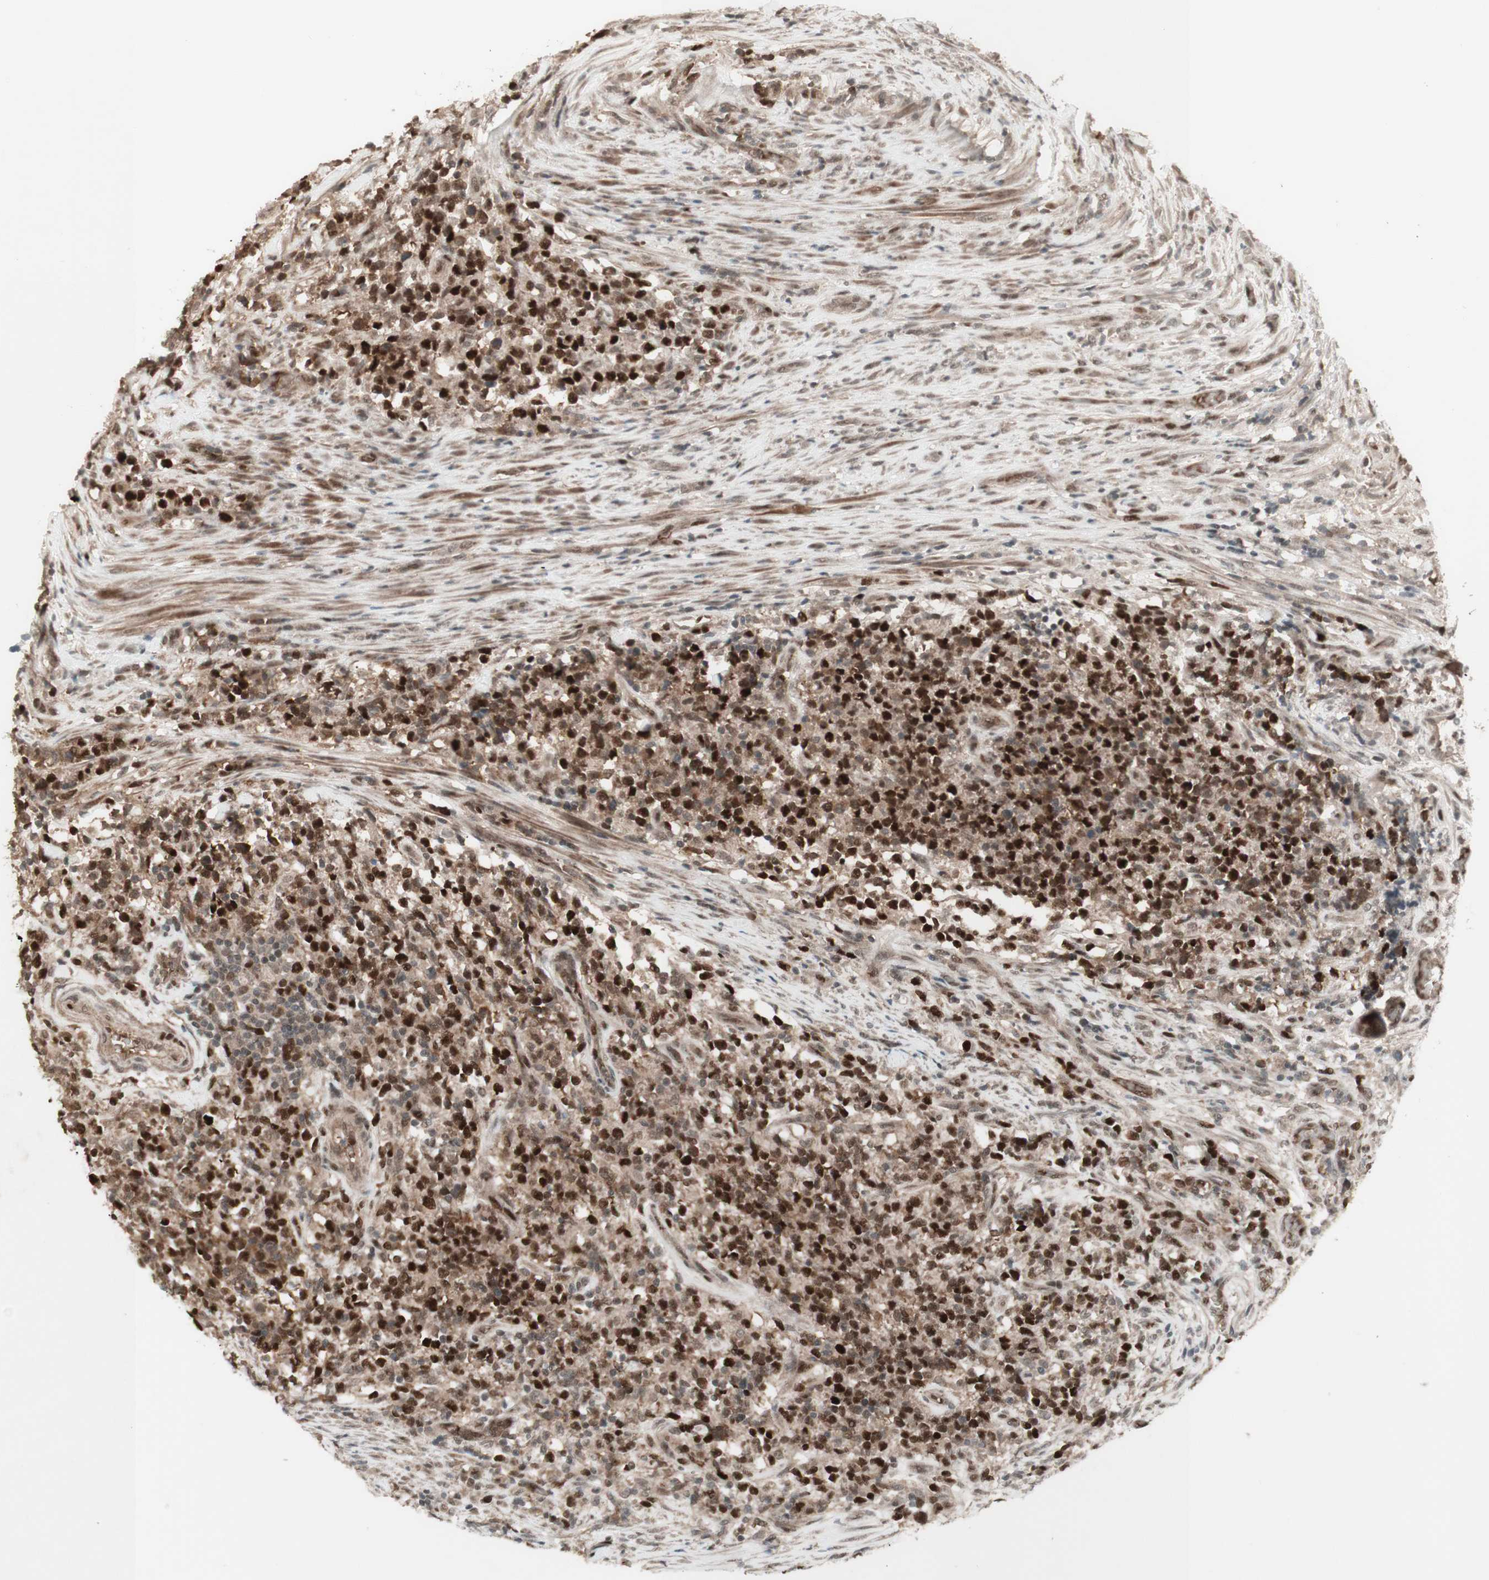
{"staining": {"intensity": "strong", "quantity": ">75%", "location": "cytoplasmic/membranous,nuclear"}, "tissue": "lymphoma", "cell_type": "Tumor cells", "image_type": "cancer", "snomed": [{"axis": "morphology", "description": "Malignant lymphoma, non-Hodgkin's type, High grade"}, {"axis": "topography", "description": "Soft tissue"}], "caption": "Tumor cells show strong cytoplasmic/membranous and nuclear positivity in about >75% of cells in high-grade malignant lymphoma, non-Hodgkin's type.", "gene": "MSH6", "patient": {"sex": "male", "age": 18}}